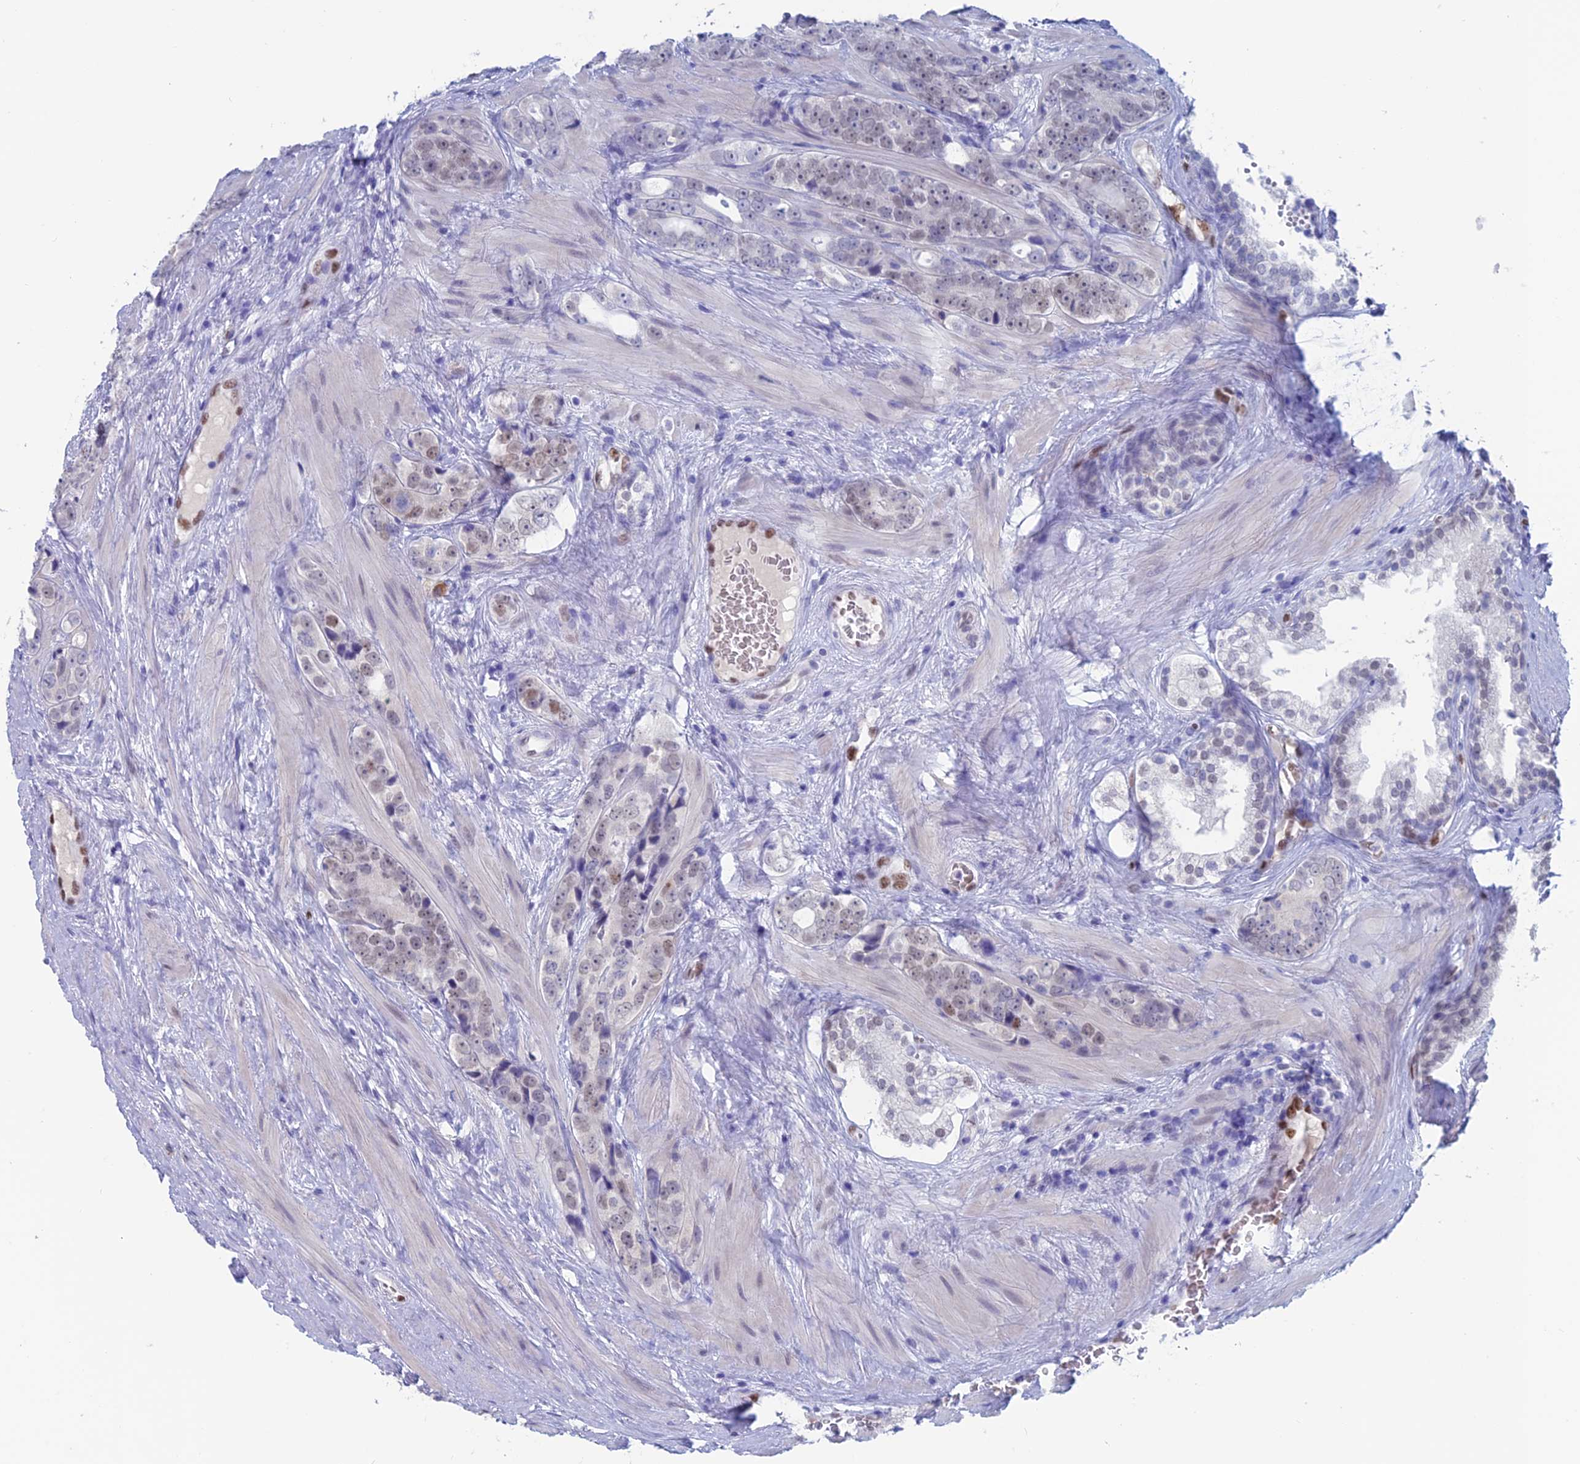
{"staining": {"intensity": "weak", "quantity": "<25%", "location": "nuclear"}, "tissue": "prostate cancer", "cell_type": "Tumor cells", "image_type": "cancer", "snomed": [{"axis": "morphology", "description": "Adenocarcinoma, High grade"}, {"axis": "topography", "description": "Prostate"}], "caption": "DAB immunohistochemical staining of high-grade adenocarcinoma (prostate) exhibits no significant expression in tumor cells.", "gene": "NOL4L", "patient": {"sex": "male", "age": 56}}